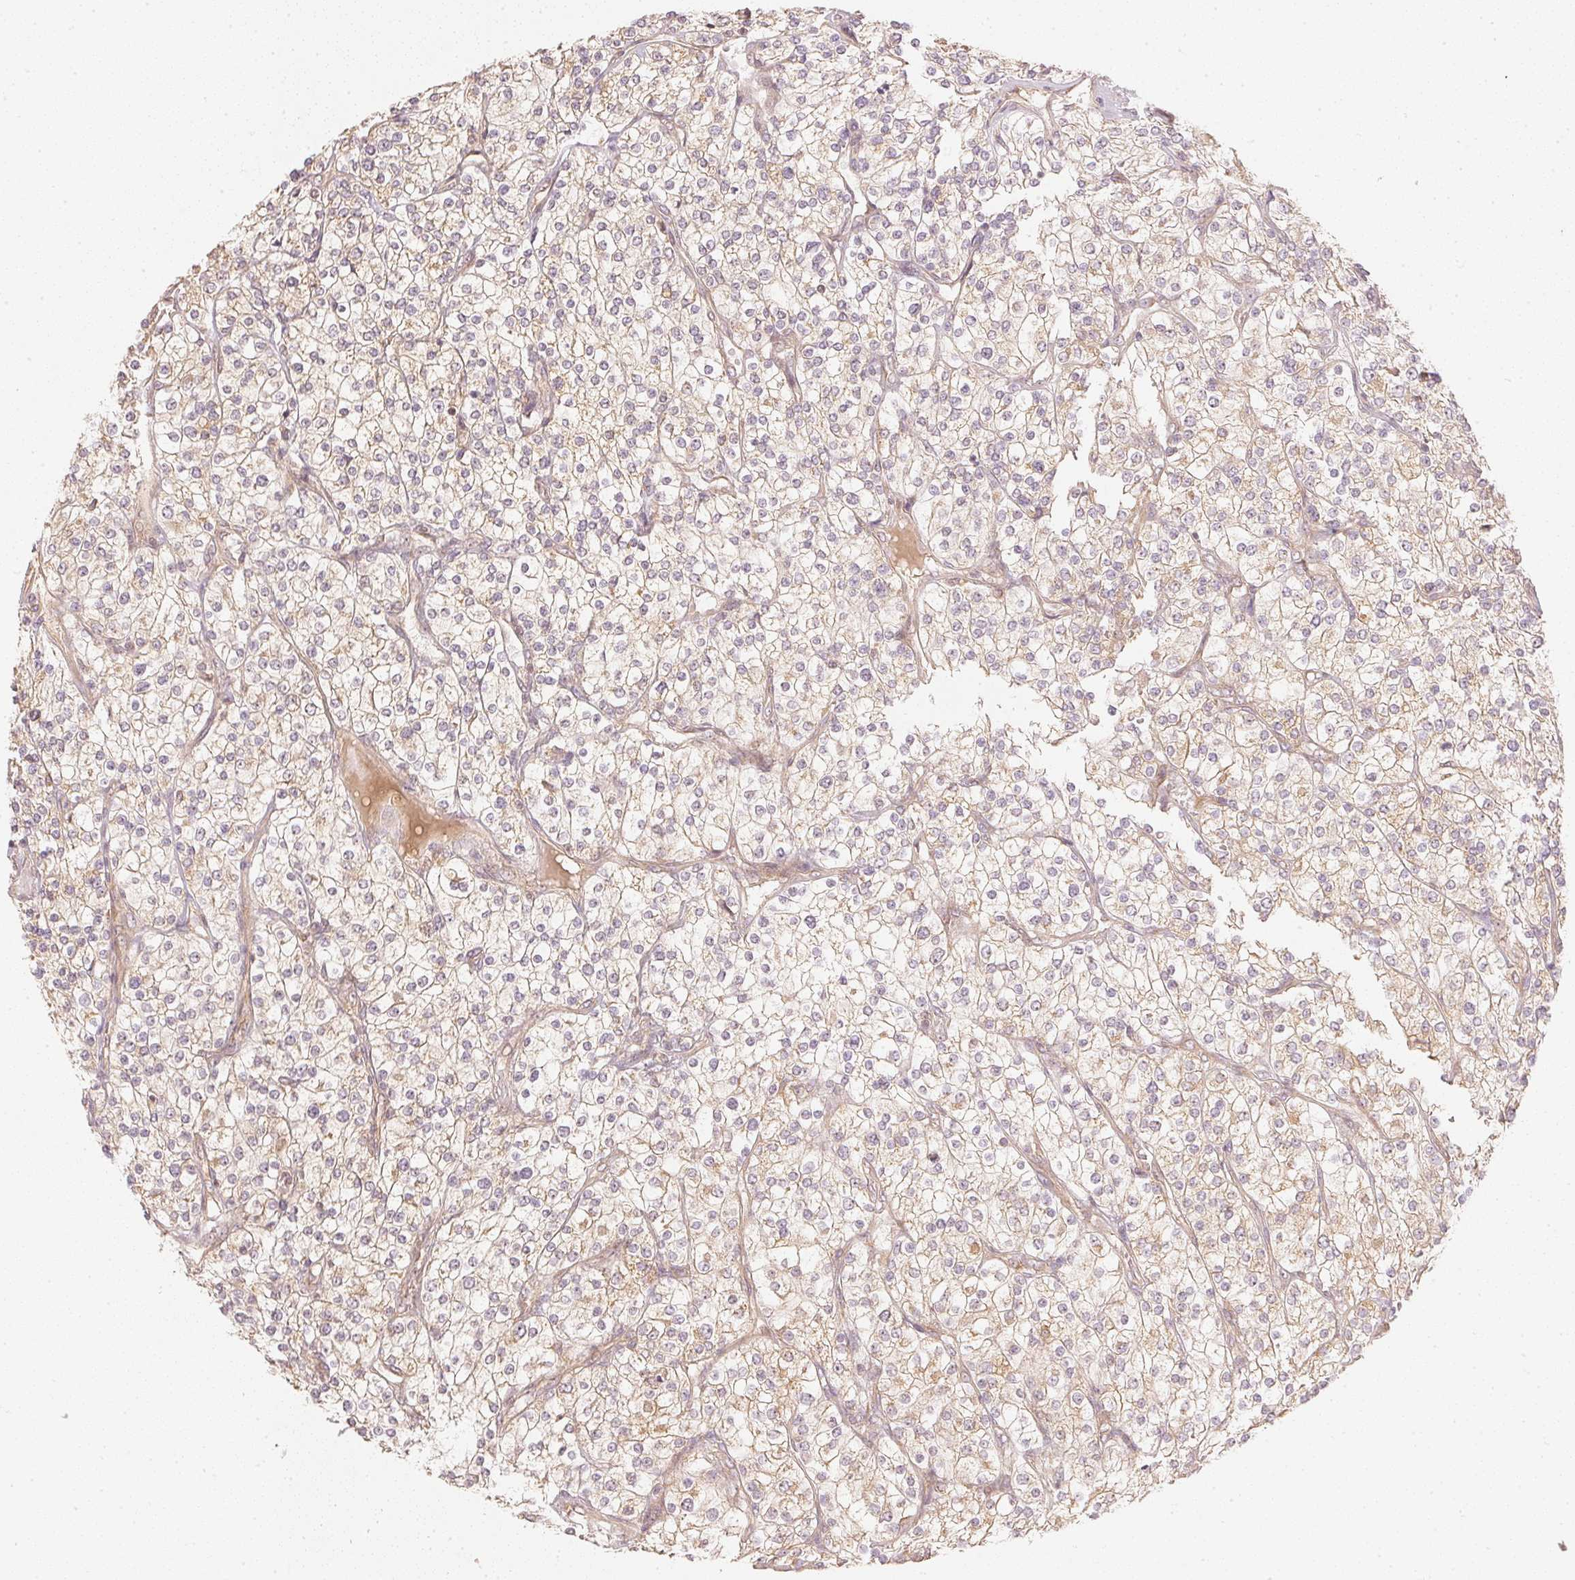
{"staining": {"intensity": "weak", "quantity": "25%-75%", "location": "cytoplasmic/membranous"}, "tissue": "renal cancer", "cell_type": "Tumor cells", "image_type": "cancer", "snomed": [{"axis": "morphology", "description": "Adenocarcinoma, NOS"}, {"axis": "topography", "description": "Kidney"}], "caption": "Adenocarcinoma (renal) tissue reveals weak cytoplasmic/membranous positivity in about 25%-75% of tumor cells, visualized by immunohistochemistry.", "gene": "WDR54", "patient": {"sex": "male", "age": 80}}